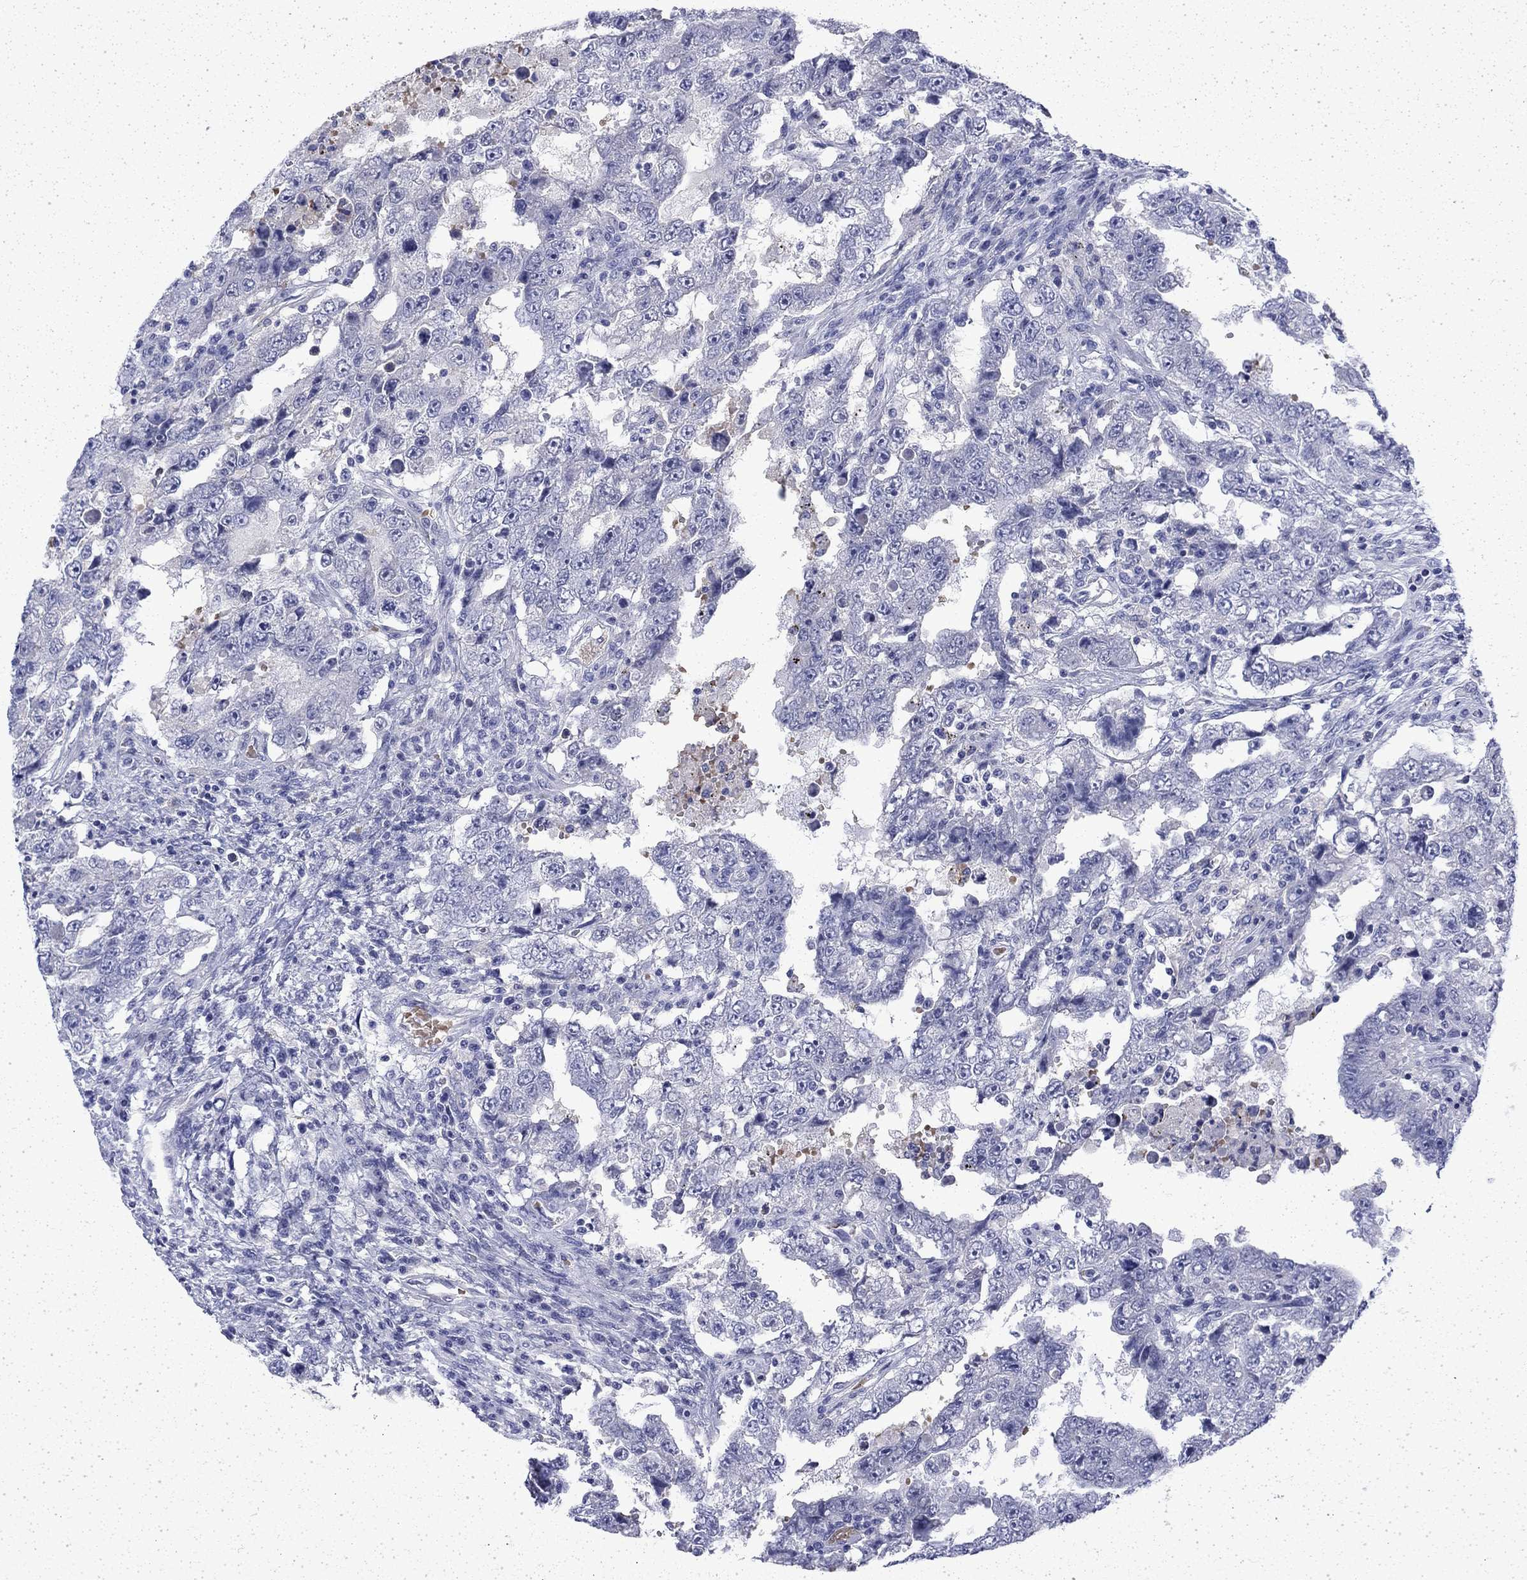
{"staining": {"intensity": "negative", "quantity": "none", "location": "none"}, "tissue": "testis cancer", "cell_type": "Tumor cells", "image_type": "cancer", "snomed": [{"axis": "morphology", "description": "Carcinoma, Embryonal, NOS"}, {"axis": "topography", "description": "Testis"}], "caption": "Tumor cells show no significant expression in testis embryonal carcinoma.", "gene": "ENPP6", "patient": {"sex": "male", "age": 26}}